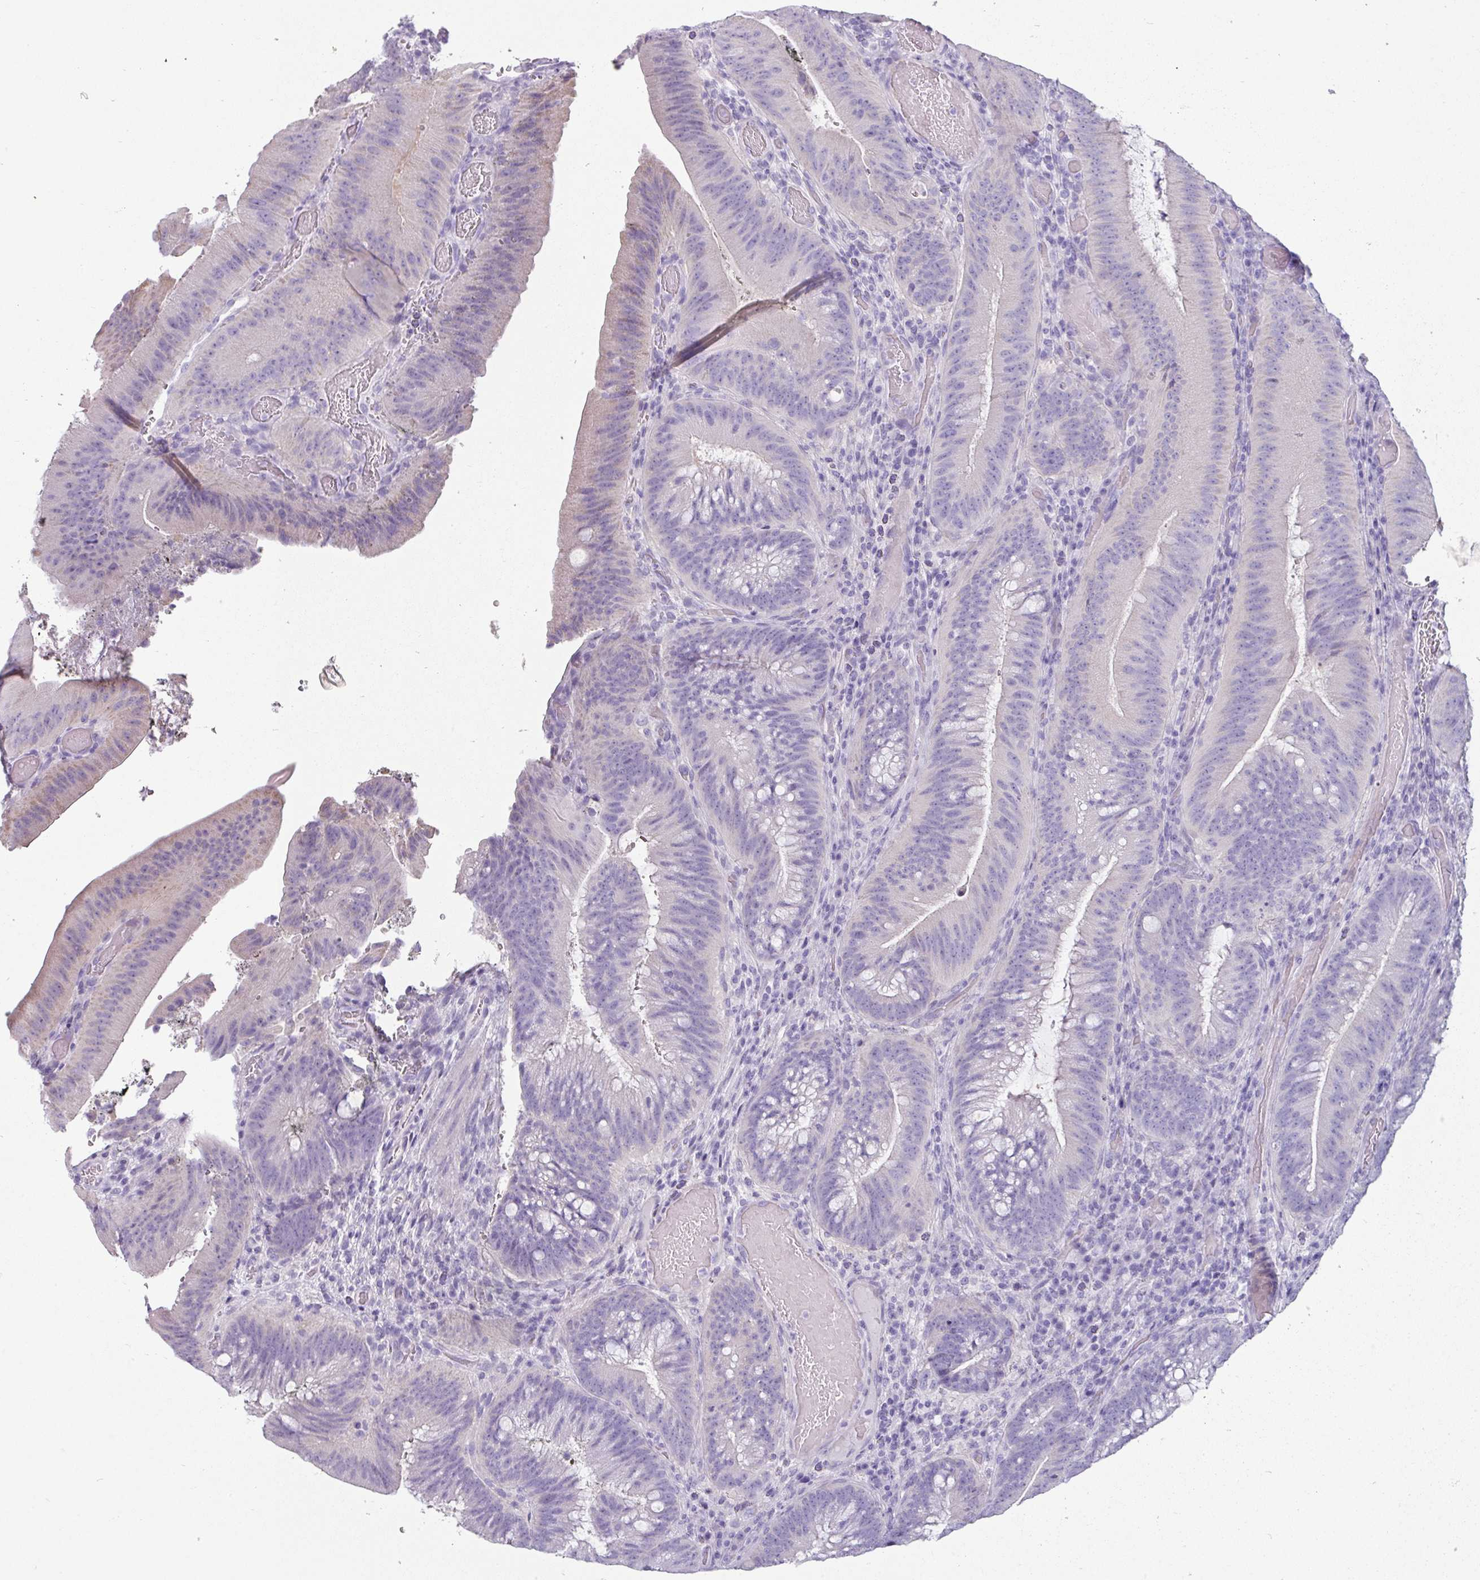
{"staining": {"intensity": "weak", "quantity": "<25%", "location": "cytoplasmic/membranous"}, "tissue": "colorectal cancer", "cell_type": "Tumor cells", "image_type": "cancer", "snomed": [{"axis": "morphology", "description": "Adenocarcinoma, NOS"}, {"axis": "topography", "description": "Colon"}], "caption": "The photomicrograph displays no staining of tumor cells in adenocarcinoma (colorectal).", "gene": "VCY1B", "patient": {"sex": "female", "age": 43}}